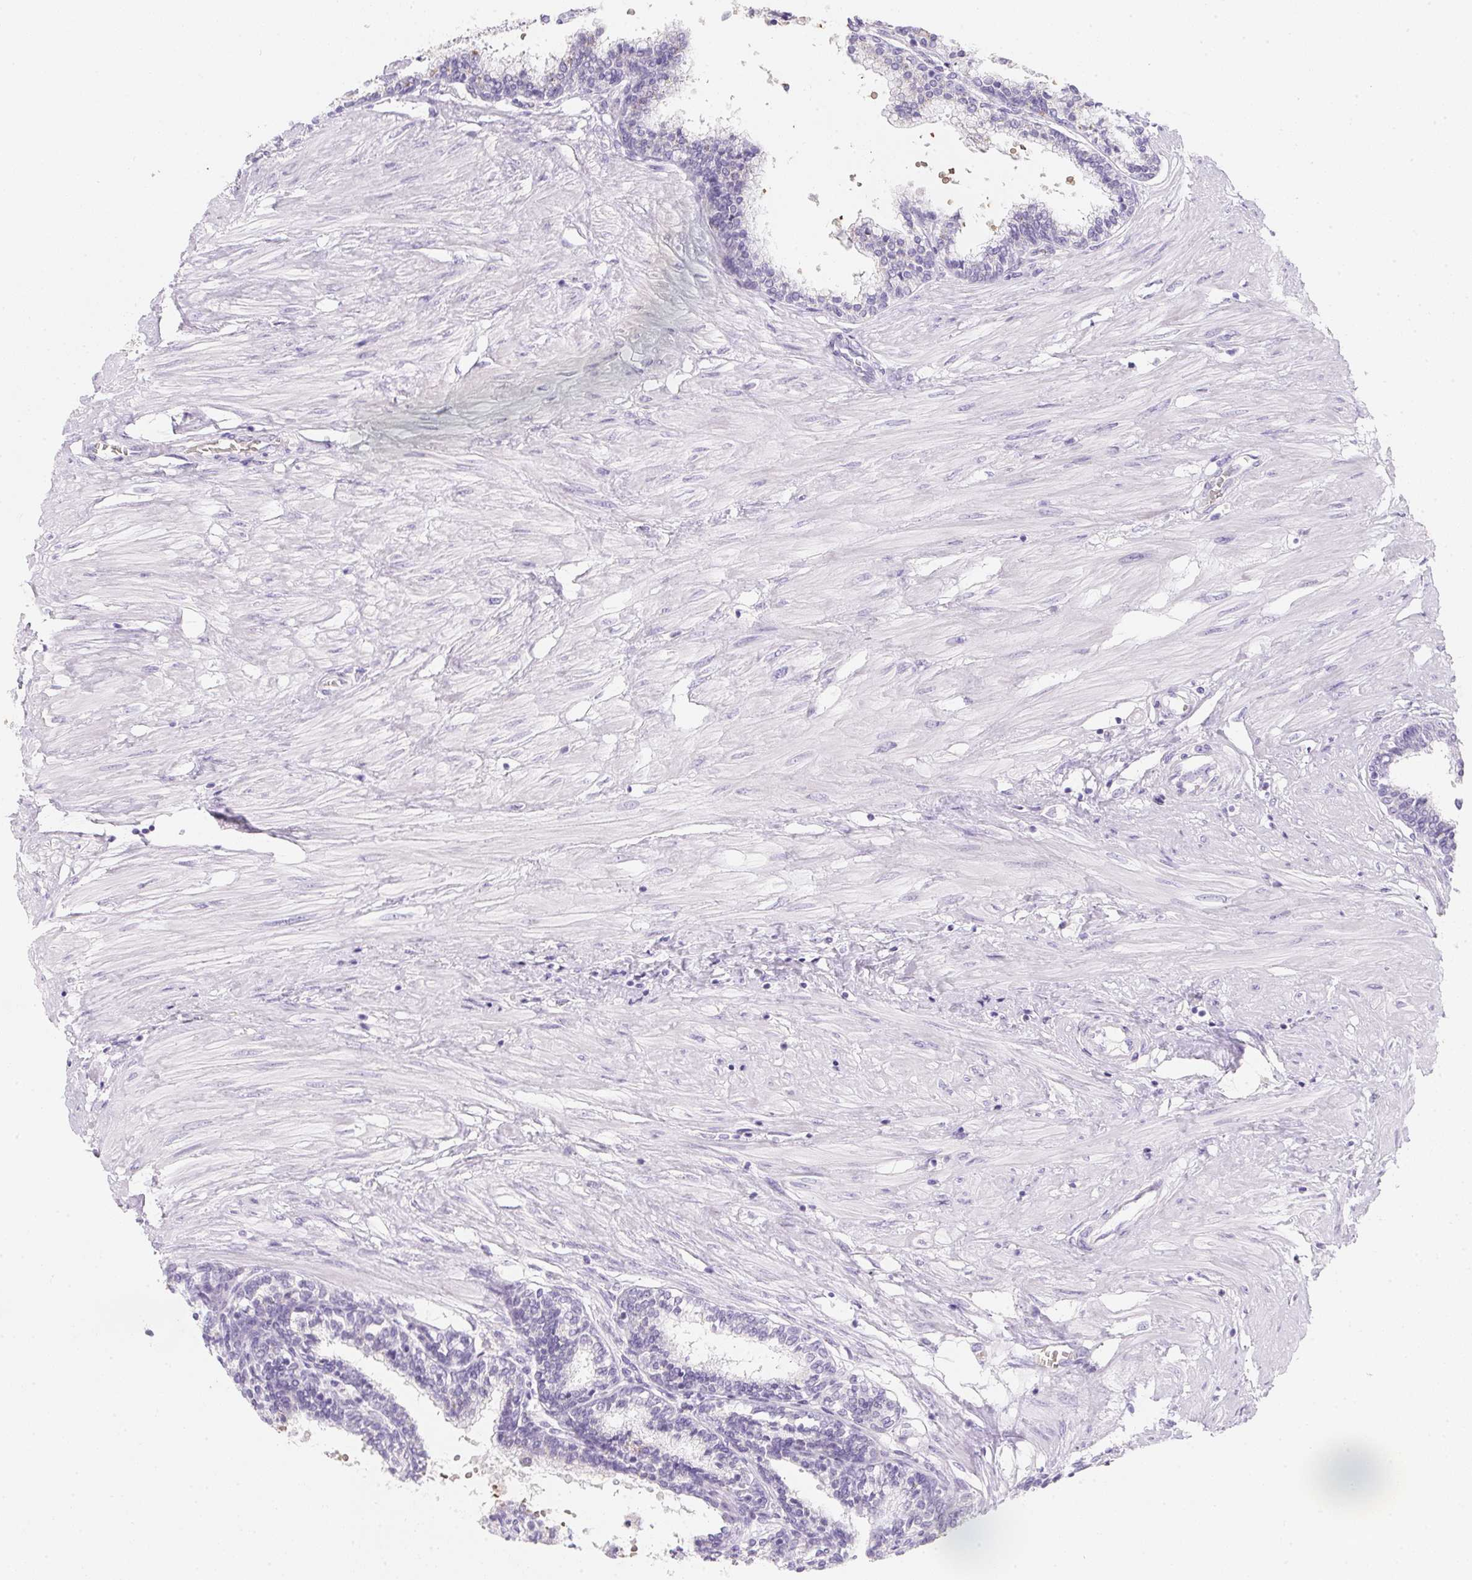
{"staining": {"intensity": "negative", "quantity": "none", "location": "none"}, "tissue": "prostate", "cell_type": "Glandular cells", "image_type": "normal", "snomed": [{"axis": "morphology", "description": "Normal tissue, NOS"}, {"axis": "topography", "description": "Prostate"}], "caption": "An image of prostate stained for a protein reveals no brown staining in glandular cells.", "gene": "DCD", "patient": {"sex": "male", "age": 55}}